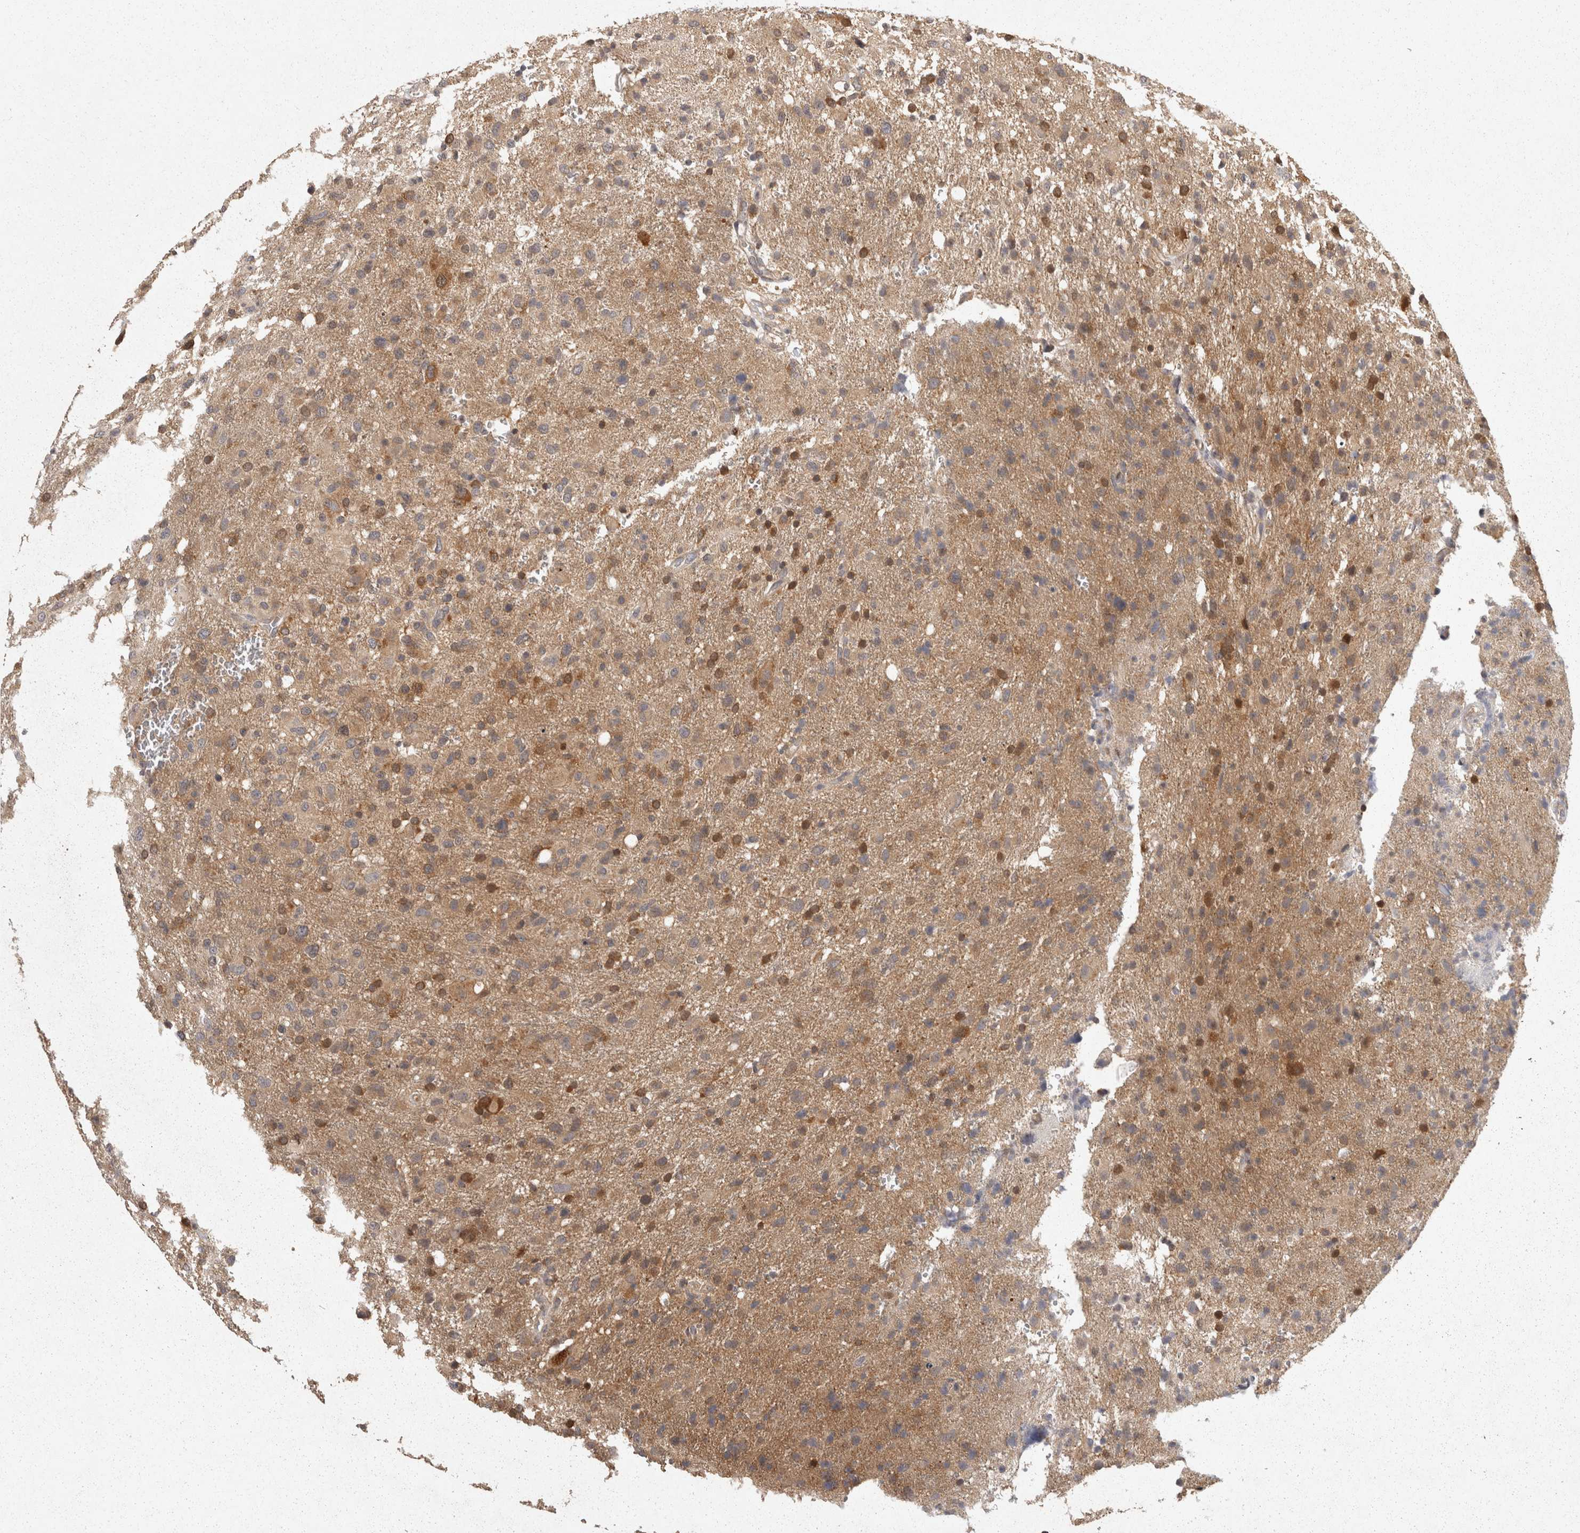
{"staining": {"intensity": "moderate", "quantity": "25%-75%", "location": "cytoplasmic/membranous"}, "tissue": "glioma", "cell_type": "Tumor cells", "image_type": "cancer", "snomed": [{"axis": "morphology", "description": "Glioma, malignant, High grade"}, {"axis": "topography", "description": "Brain"}], "caption": "Immunohistochemical staining of glioma shows medium levels of moderate cytoplasmic/membranous positivity in about 25%-75% of tumor cells.", "gene": "ACAT2", "patient": {"sex": "female", "age": 57}}